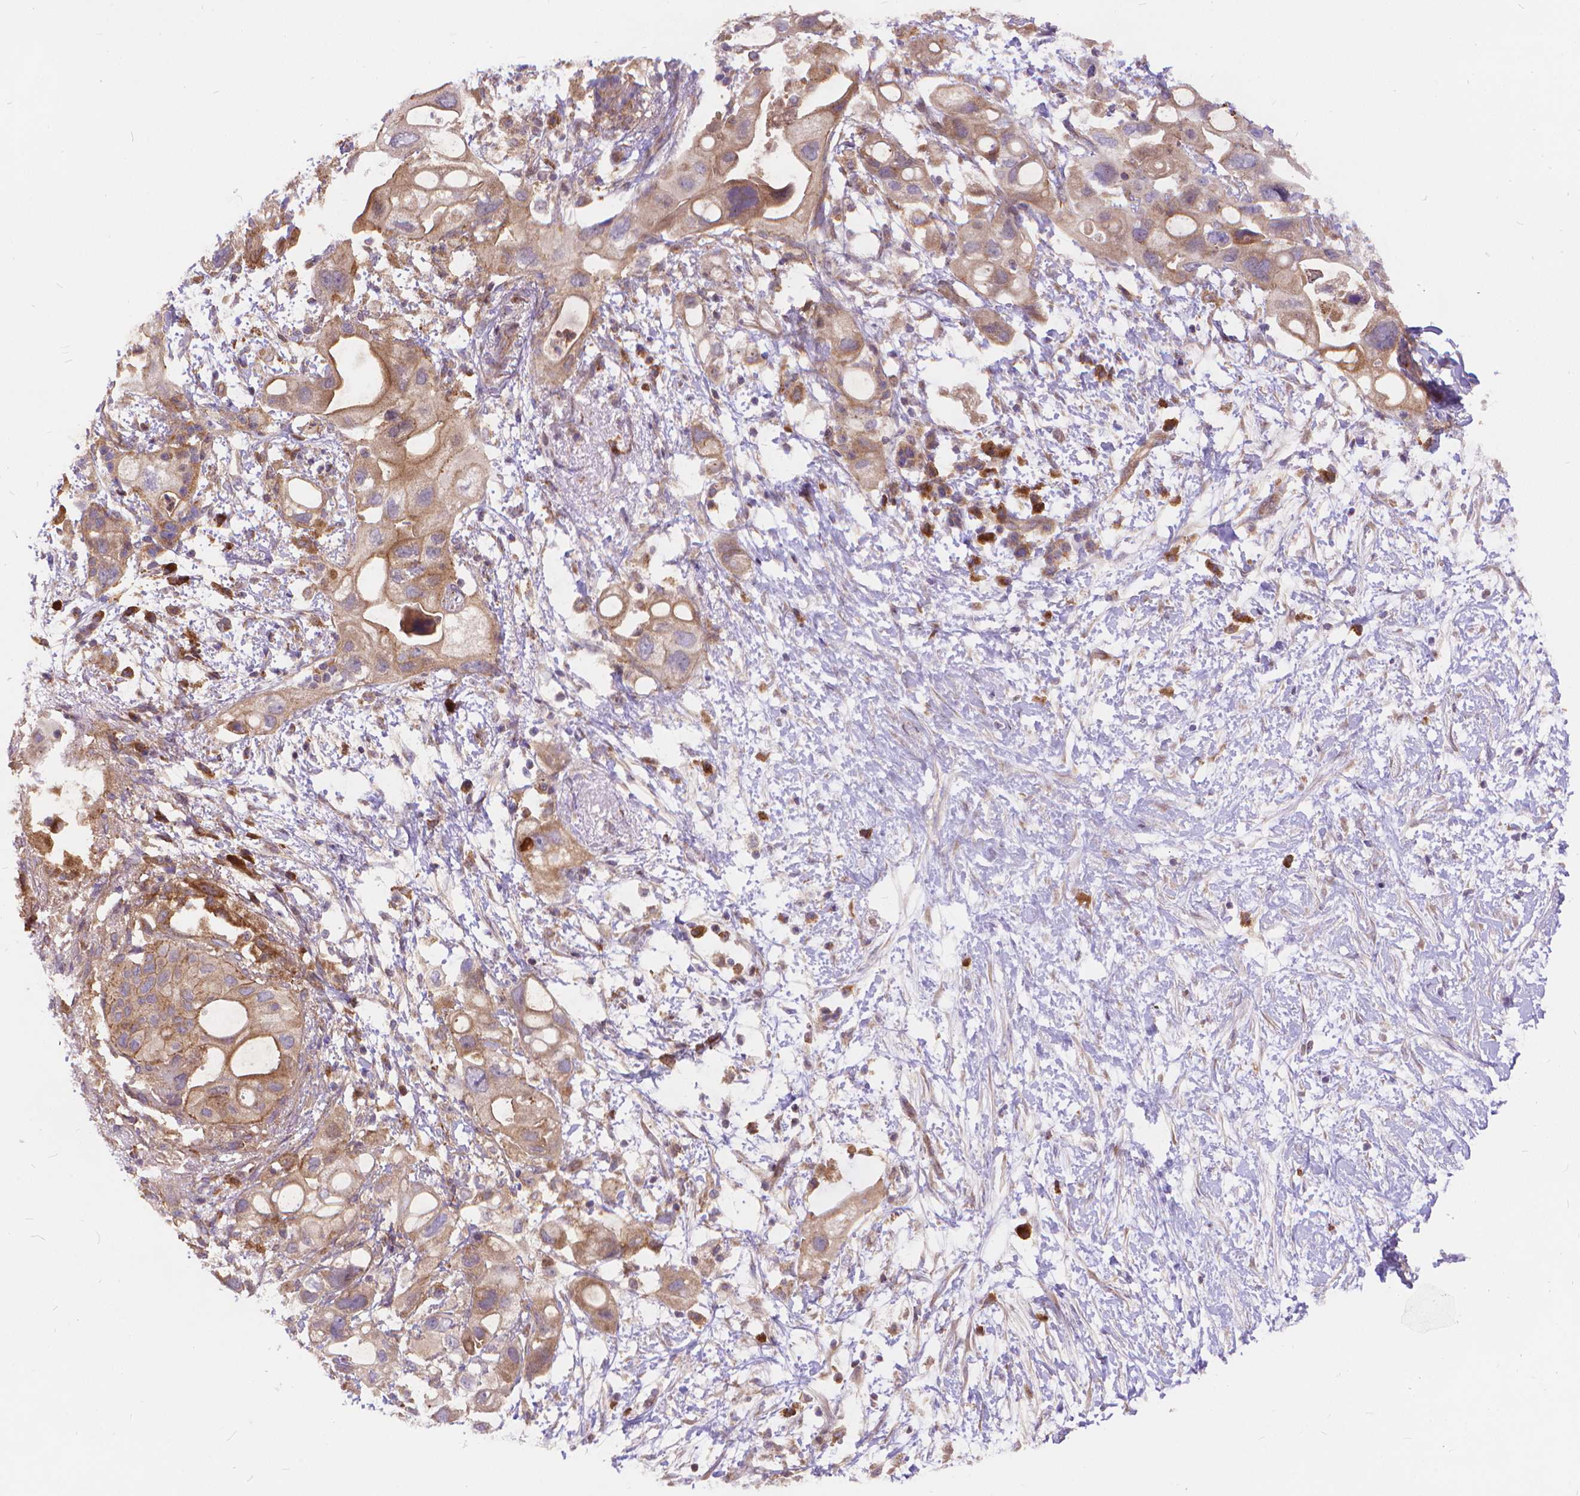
{"staining": {"intensity": "weak", "quantity": ">75%", "location": "cytoplasmic/membranous"}, "tissue": "pancreatic cancer", "cell_type": "Tumor cells", "image_type": "cancer", "snomed": [{"axis": "morphology", "description": "Adenocarcinoma, NOS"}, {"axis": "topography", "description": "Pancreas"}], "caption": "Pancreatic cancer (adenocarcinoma) stained for a protein (brown) exhibits weak cytoplasmic/membranous positive staining in approximately >75% of tumor cells.", "gene": "ARAP1", "patient": {"sex": "female", "age": 72}}